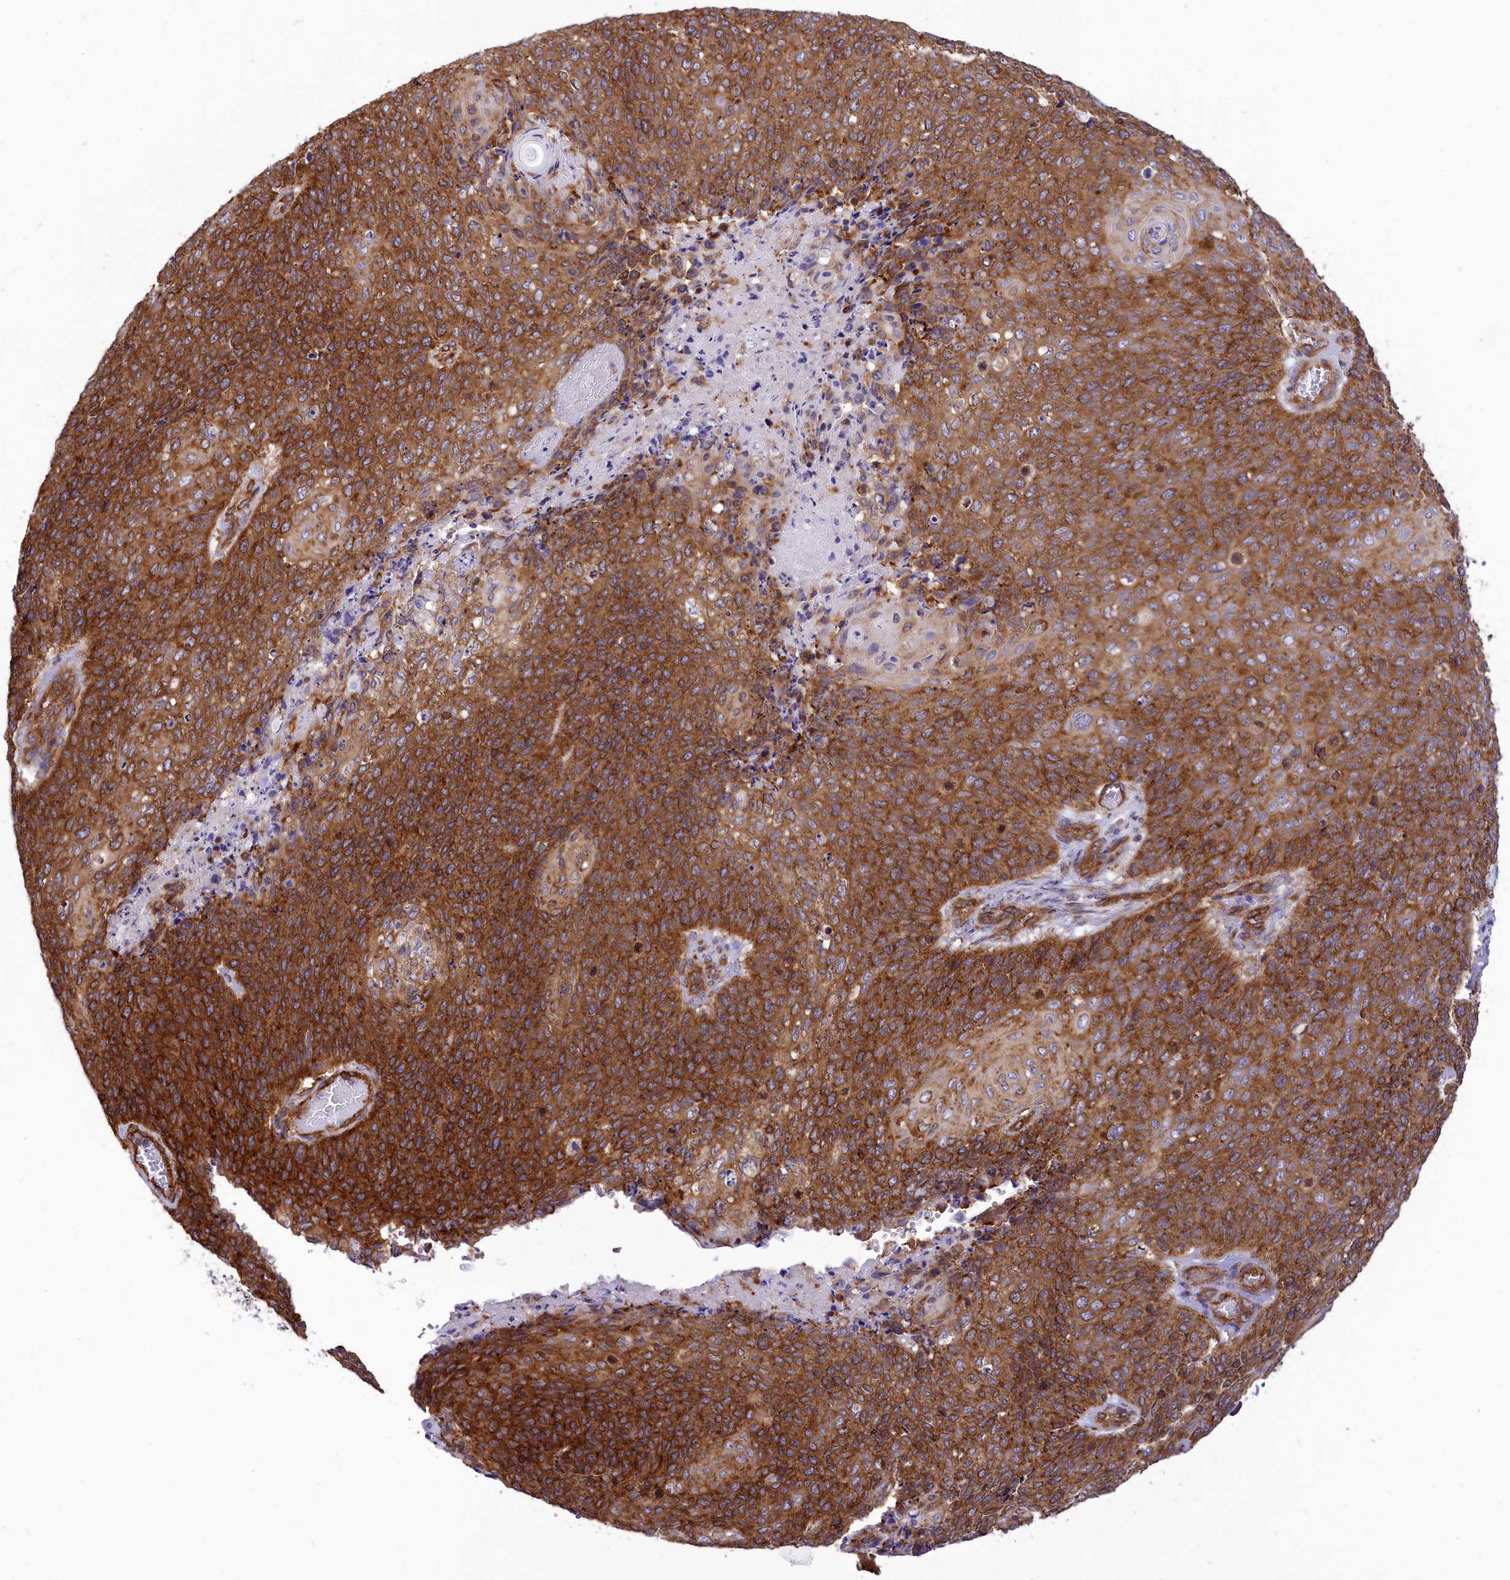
{"staining": {"intensity": "strong", "quantity": ">75%", "location": "cytoplasmic/membranous"}, "tissue": "cervical cancer", "cell_type": "Tumor cells", "image_type": "cancer", "snomed": [{"axis": "morphology", "description": "Squamous cell carcinoma, NOS"}, {"axis": "topography", "description": "Cervix"}], "caption": "An image of human cervical cancer stained for a protein shows strong cytoplasmic/membranous brown staining in tumor cells.", "gene": "SEPTIN9", "patient": {"sex": "female", "age": 39}}